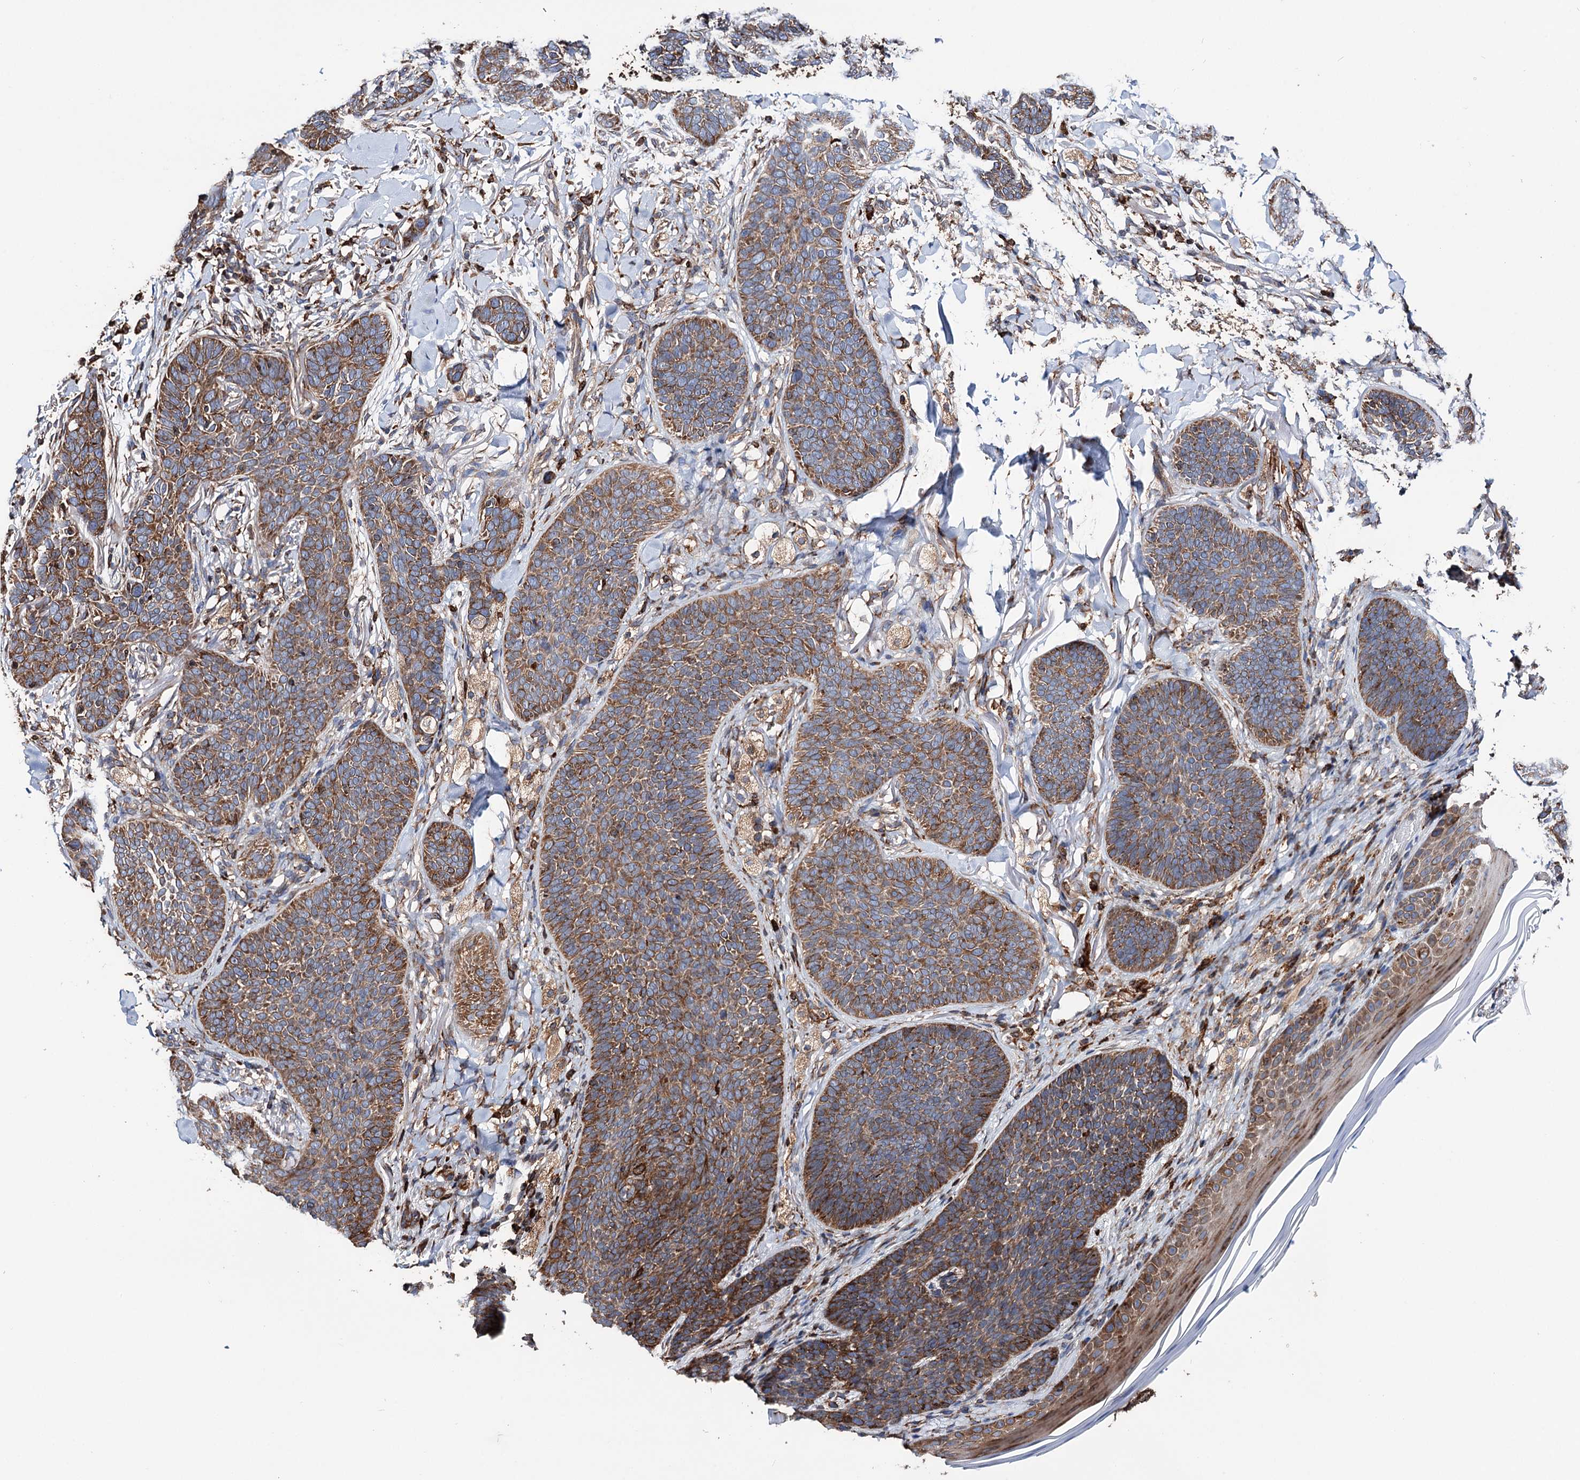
{"staining": {"intensity": "moderate", "quantity": ">75%", "location": "cytoplasmic/membranous"}, "tissue": "skin cancer", "cell_type": "Tumor cells", "image_type": "cancer", "snomed": [{"axis": "morphology", "description": "Basal cell carcinoma"}, {"axis": "topography", "description": "Skin"}], "caption": "Moderate cytoplasmic/membranous expression for a protein is appreciated in about >75% of tumor cells of skin cancer using immunohistochemistry (IHC).", "gene": "ERP29", "patient": {"sex": "male", "age": 85}}